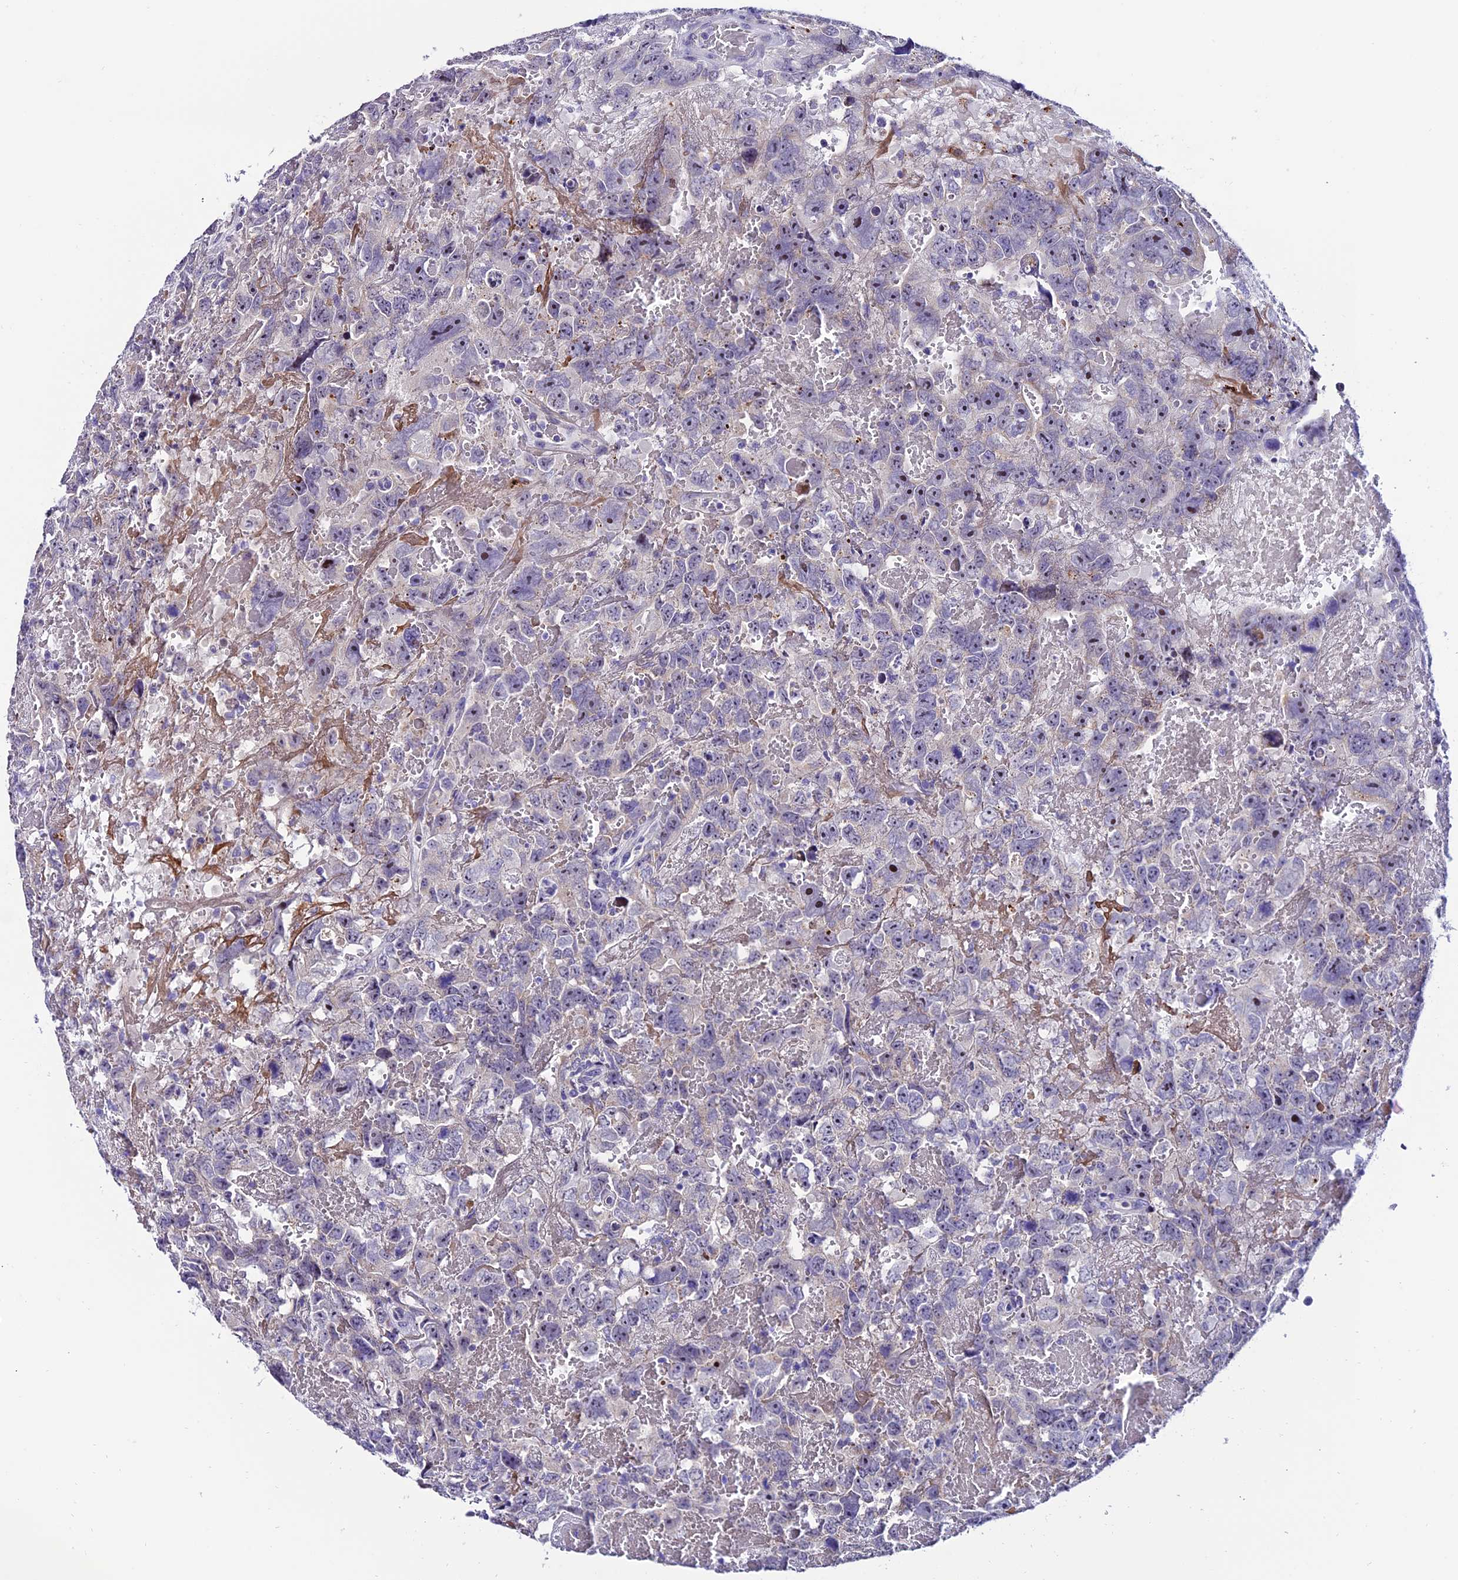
{"staining": {"intensity": "negative", "quantity": "none", "location": "none"}, "tissue": "testis cancer", "cell_type": "Tumor cells", "image_type": "cancer", "snomed": [{"axis": "morphology", "description": "Carcinoma, Embryonal, NOS"}, {"axis": "topography", "description": "Testis"}], "caption": "This is an immunohistochemistry (IHC) image of testis embryonal carcinoma. There is no staining in tumor cells.", "gene": "SLC10A1", "patient": {"sex": "male", "age": 45}}